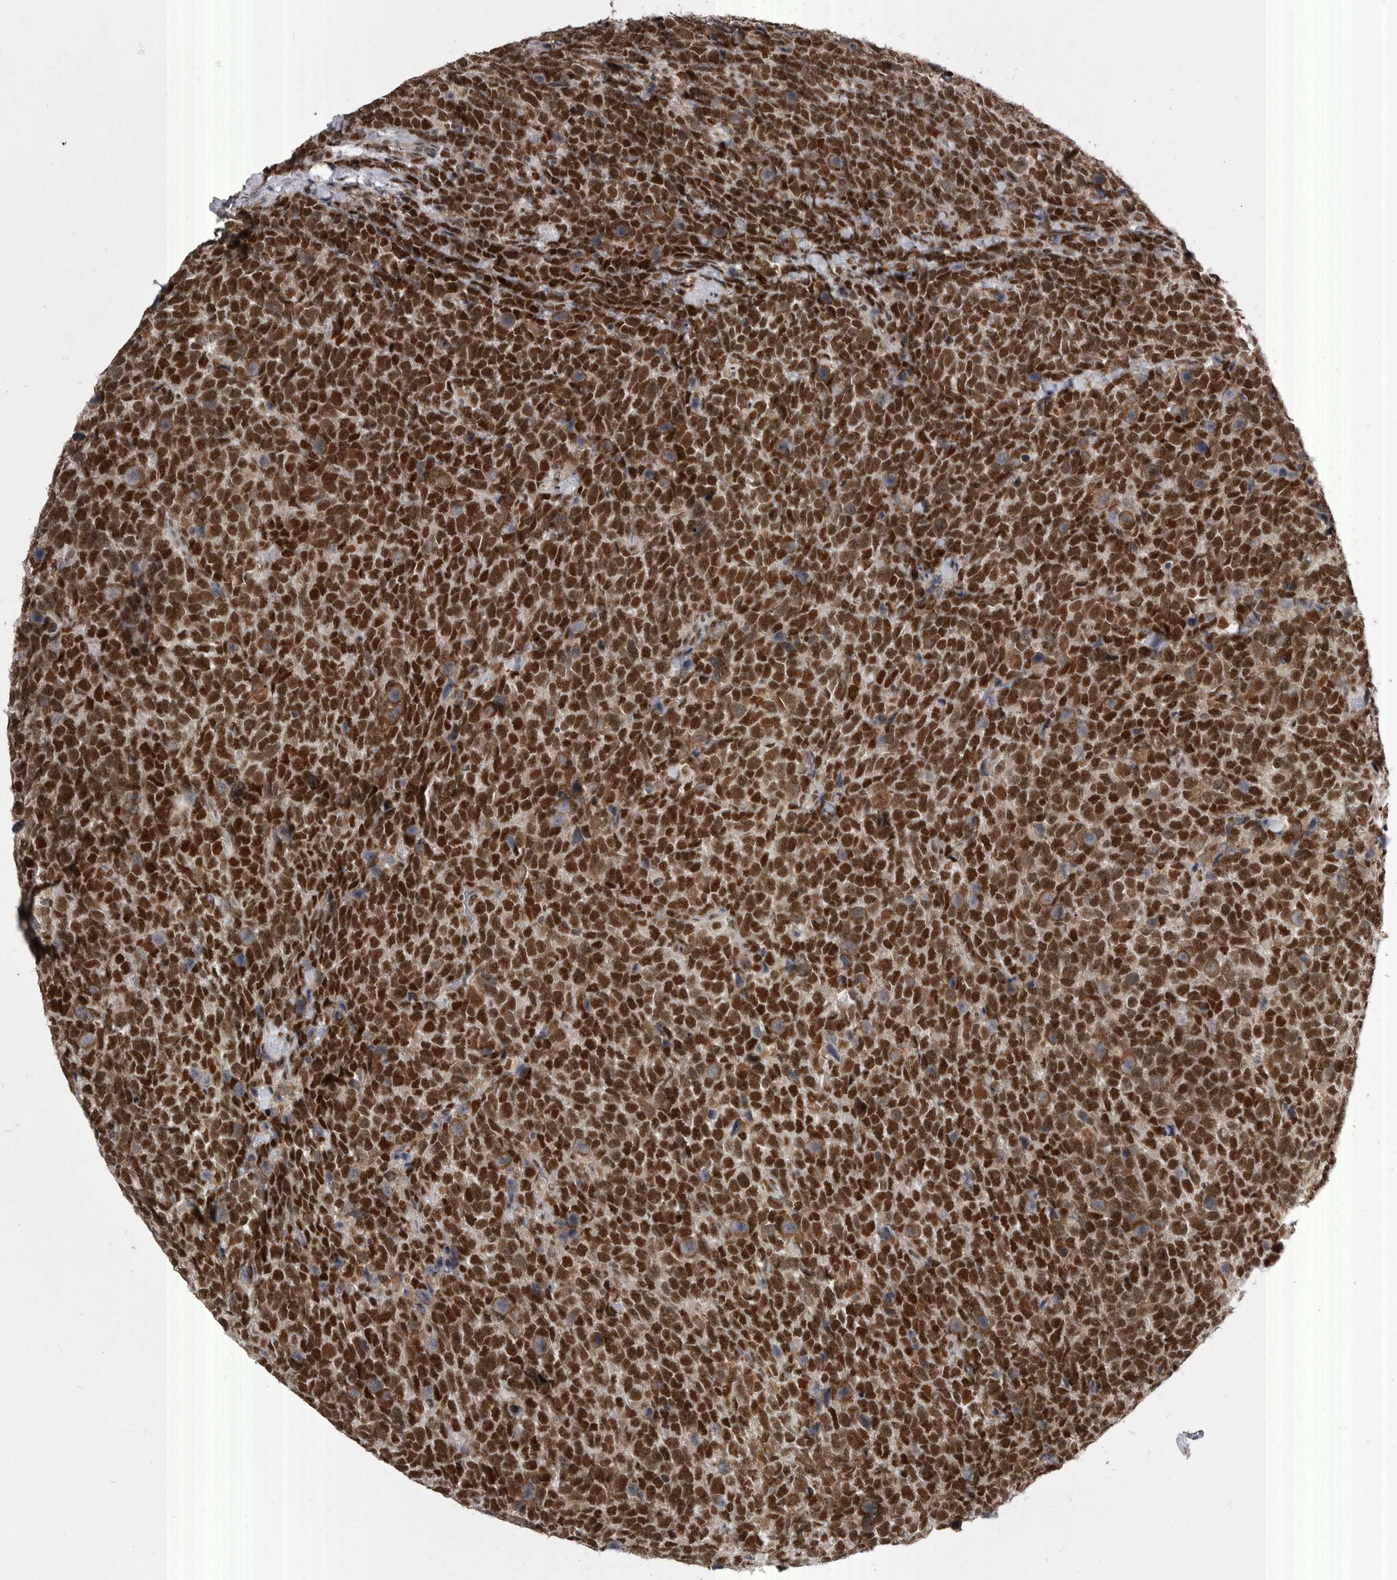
{"staining": {"intensity": "strong", "quantity": ">75%", "location": "nuclear"}, "tissue": "urothelial cancer", "cell_type": "Tumor cells", "image_type": "cancer", "snomed": [{"axis": "morphology", "description": "Urothelial carcinoma, High grade"}, {"axis": "topography", "description": "Urinary bladder"}], "caption": "The immunohistochemical stain shows strong nuclear expression in tumor cells of urothelial cancer tissue.", "gene": "MEPCE", "patient": {"sex": "female", "age": 82}}